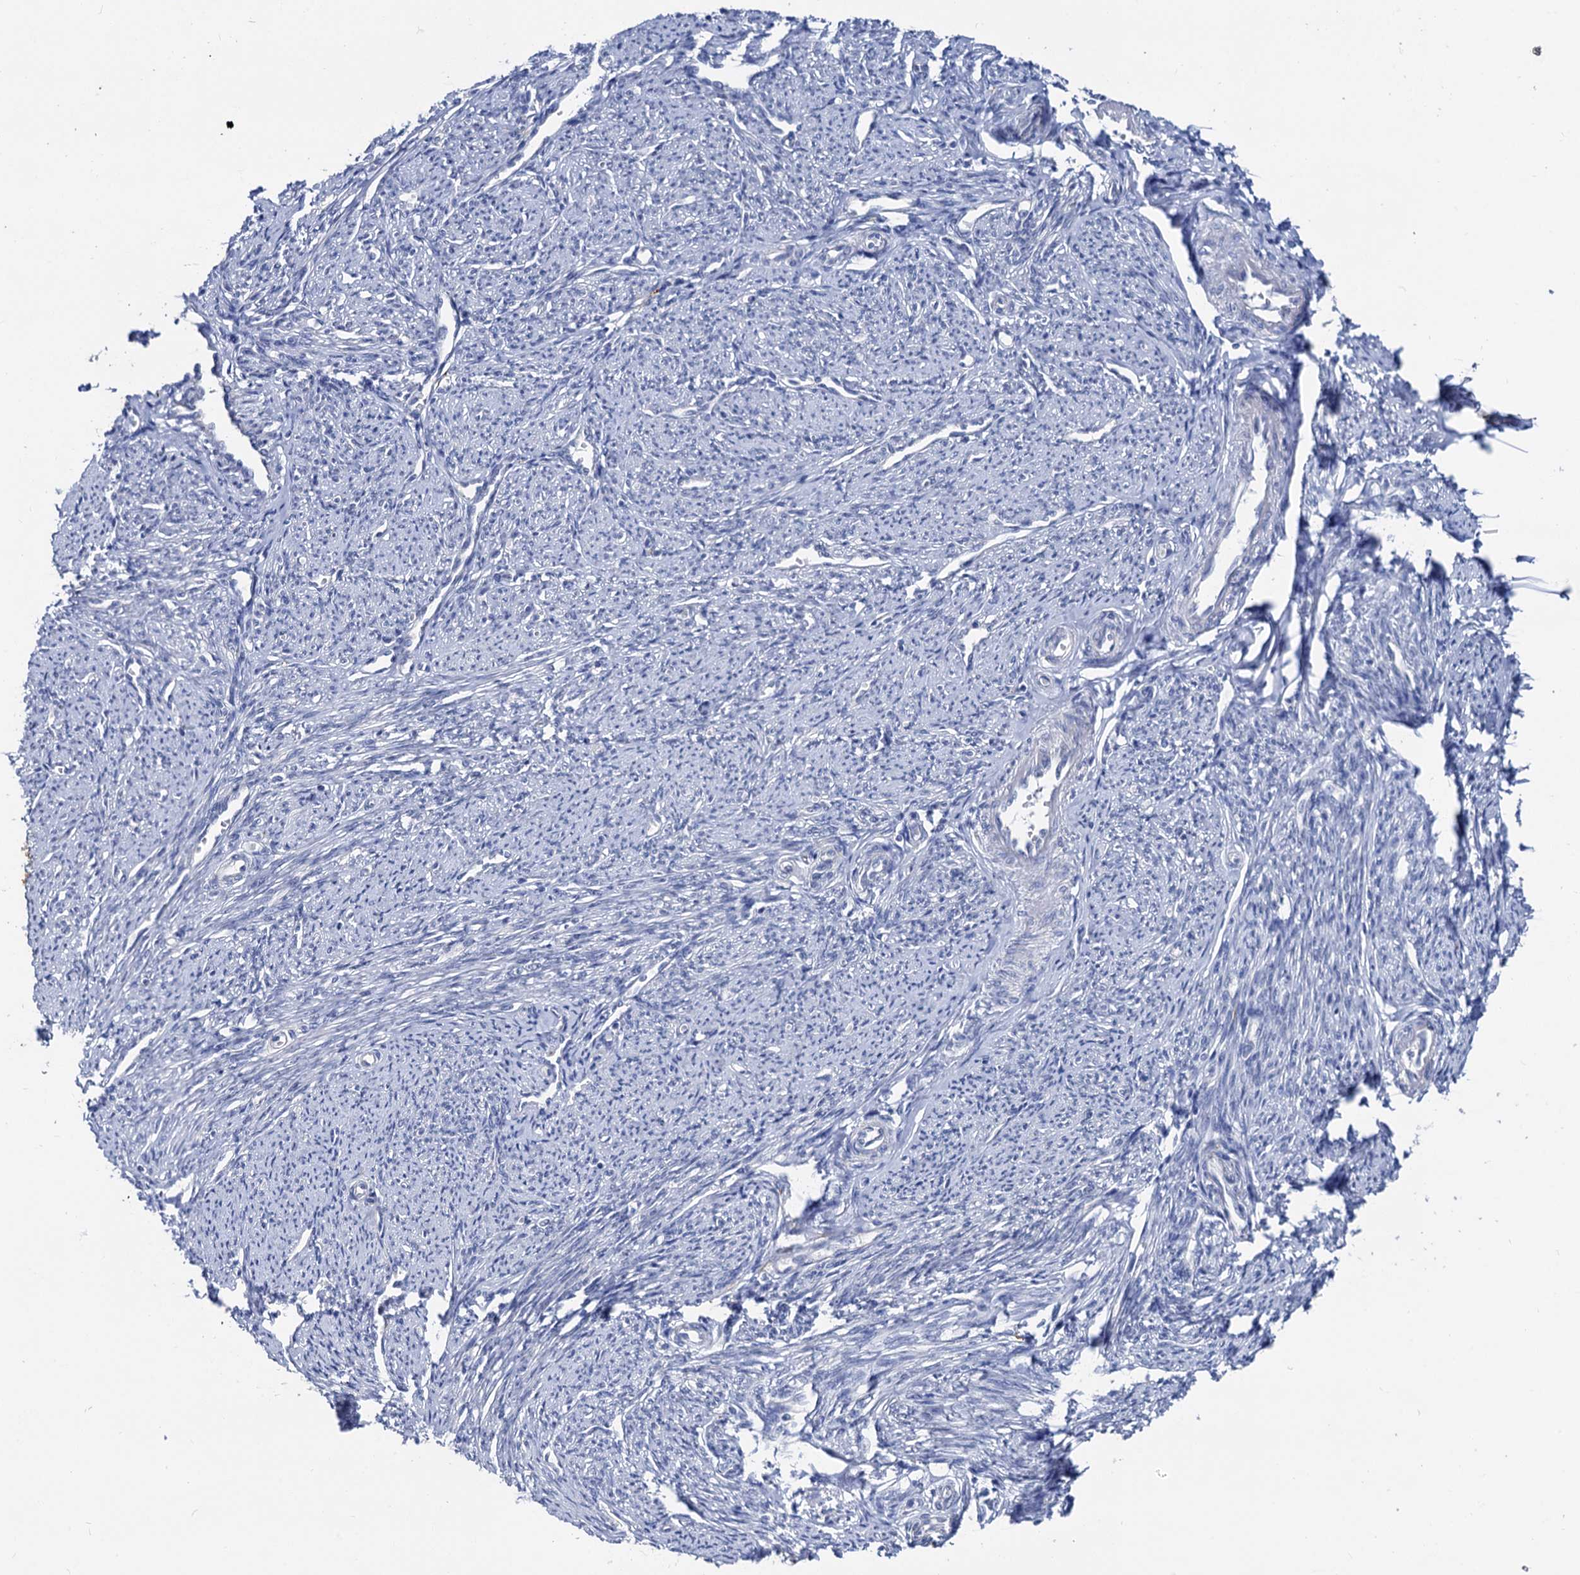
{"staining": {"intensity": "weak", "quantity": "<25%", "location": "cytoplasmic/membranous"}, "tissue": "smooth muscle", "cell_type": "Smooth muscle cells", "image_type": "normal", "snomed": [{"axis": "morphology", "description": "Normal tissue, NOS"}, {"axis": "topography", "description": "Smooth muscle"}, {"axis": "topography", "description": "Uterus"}], "caption": "Human smooth muscle stained for a protein using immunohistochemistry reveals no positivity in smooth muscle cells.", "gene": "CAPRIN2", "patient": {"sex": "female", "age": 59}}